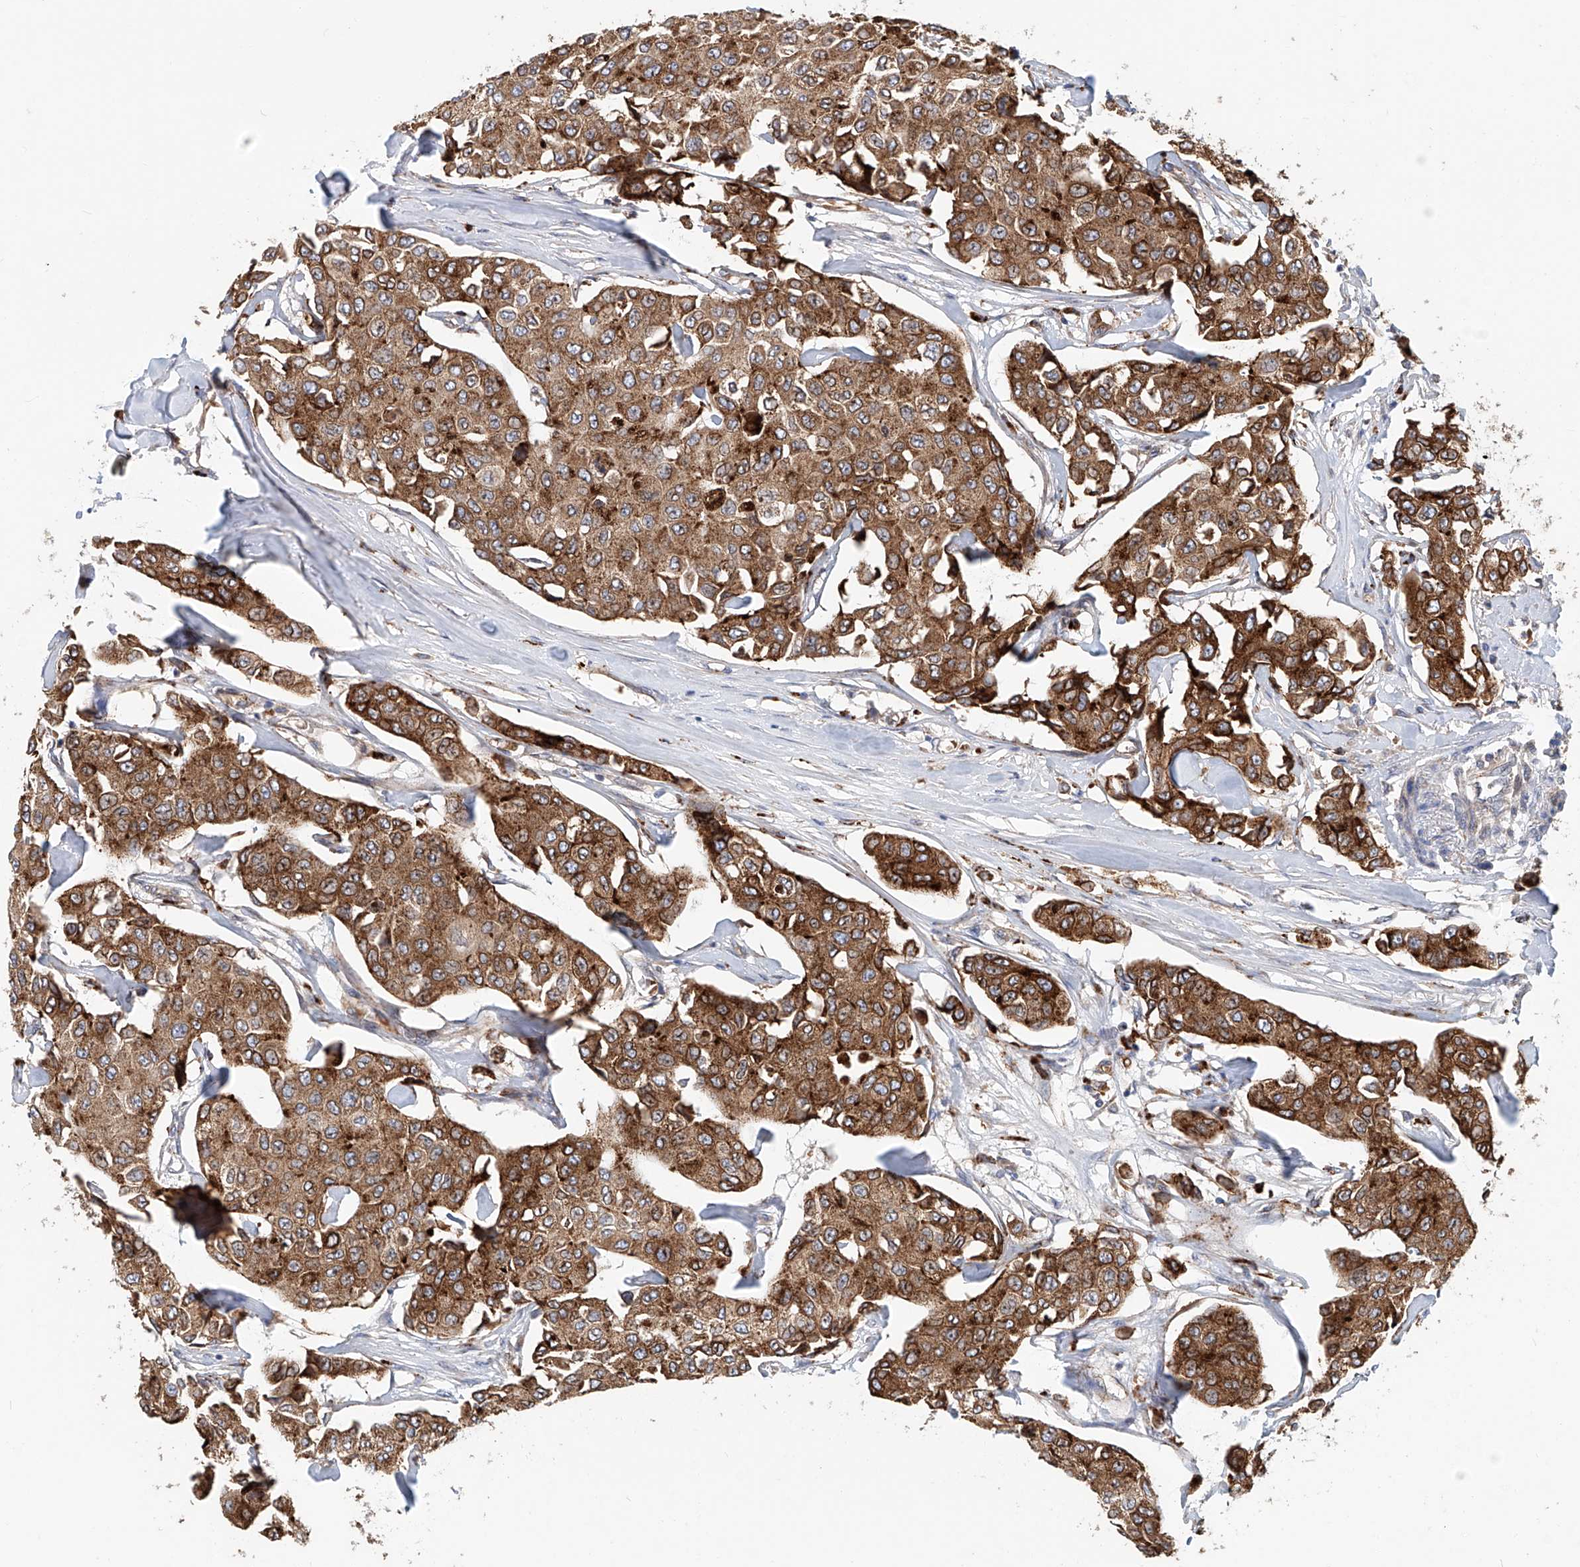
{"staining": {"intensity": "moderate", "quantity": ">75%", "location": "cytoplasmic/membranous"}, "tissue": "breast cancer", "cell_type": "Tumor cells", "image_type": "cancer", "snomed": [{"axis": "morphology", "description": "Duct carcinoma"}, {"axis": "topography", "description": "Breast"}], "caption": "High-magnification brightfield microscopy of breast cancer (intraductal carcinoma) stained with DAB (3,3'-diaminobenzidine) (brown) and counterstained with hematoxylin (blue). tumor cells exhibit moderate cytoplasmic/membranous staining is identified in approximately>75% of cells.", "gene": "HGSNAT", "patient": {"sex": "female", "age": 80}}